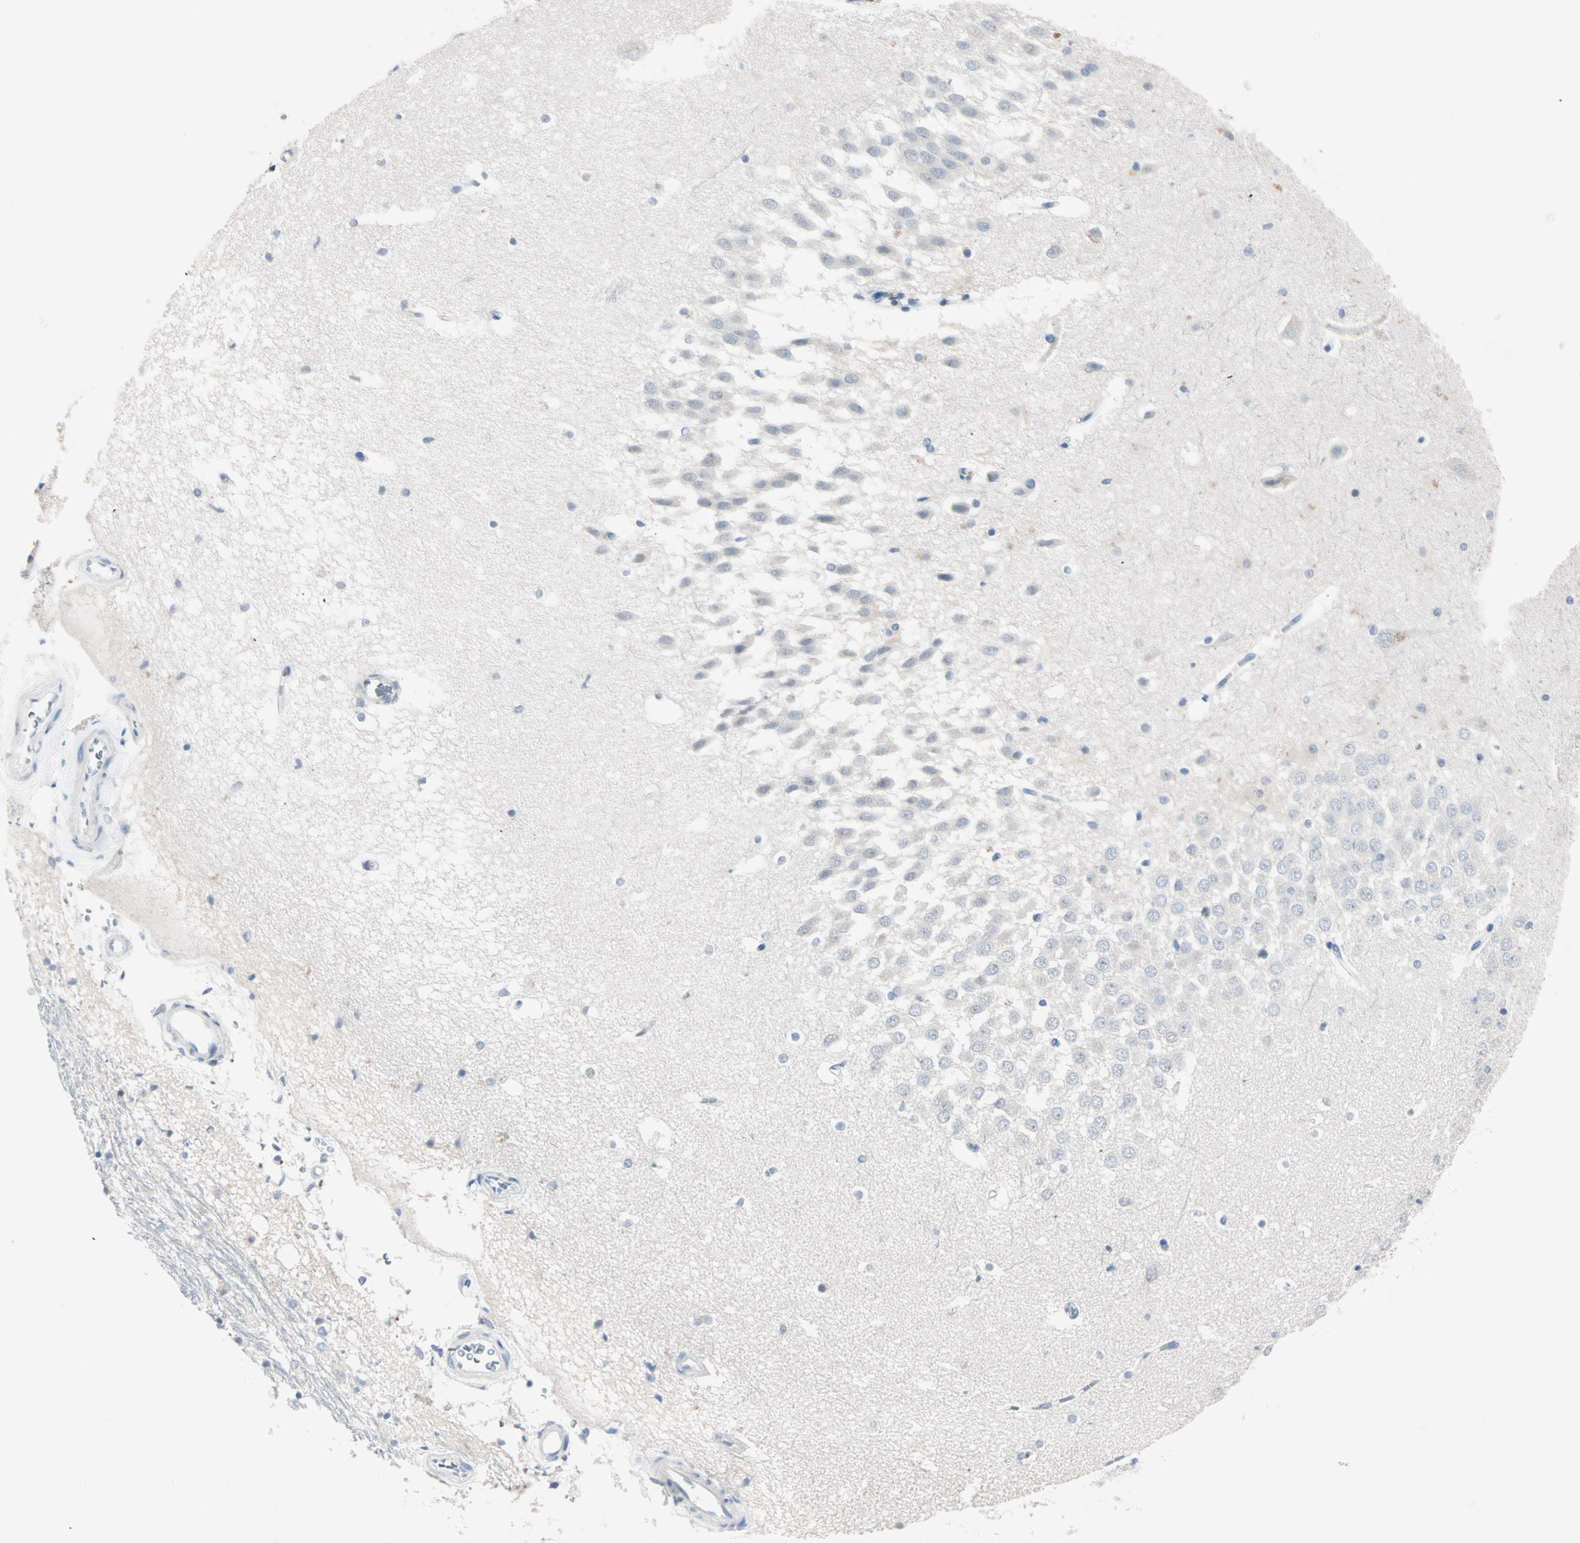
{"staining": {"intensity": "moderate", "quantity": "<25%", "location": "nuclear"}, "tissue": "hippocampus", "cell_type": "Glial cells", "image_type": "normal", "snomed": [{"axis": "morphology", "description": "Normal tissue, NOS"}, {"axis": "topography", "description": "Hippocampus"}], "caption": "Brown immunohistochemical staining in normal hippocampus reveals moderate nuclear positivity in approximately <25% of glial cells.", "gene": "CCNE2", "patient": {"sex": "male", "age": 45}}